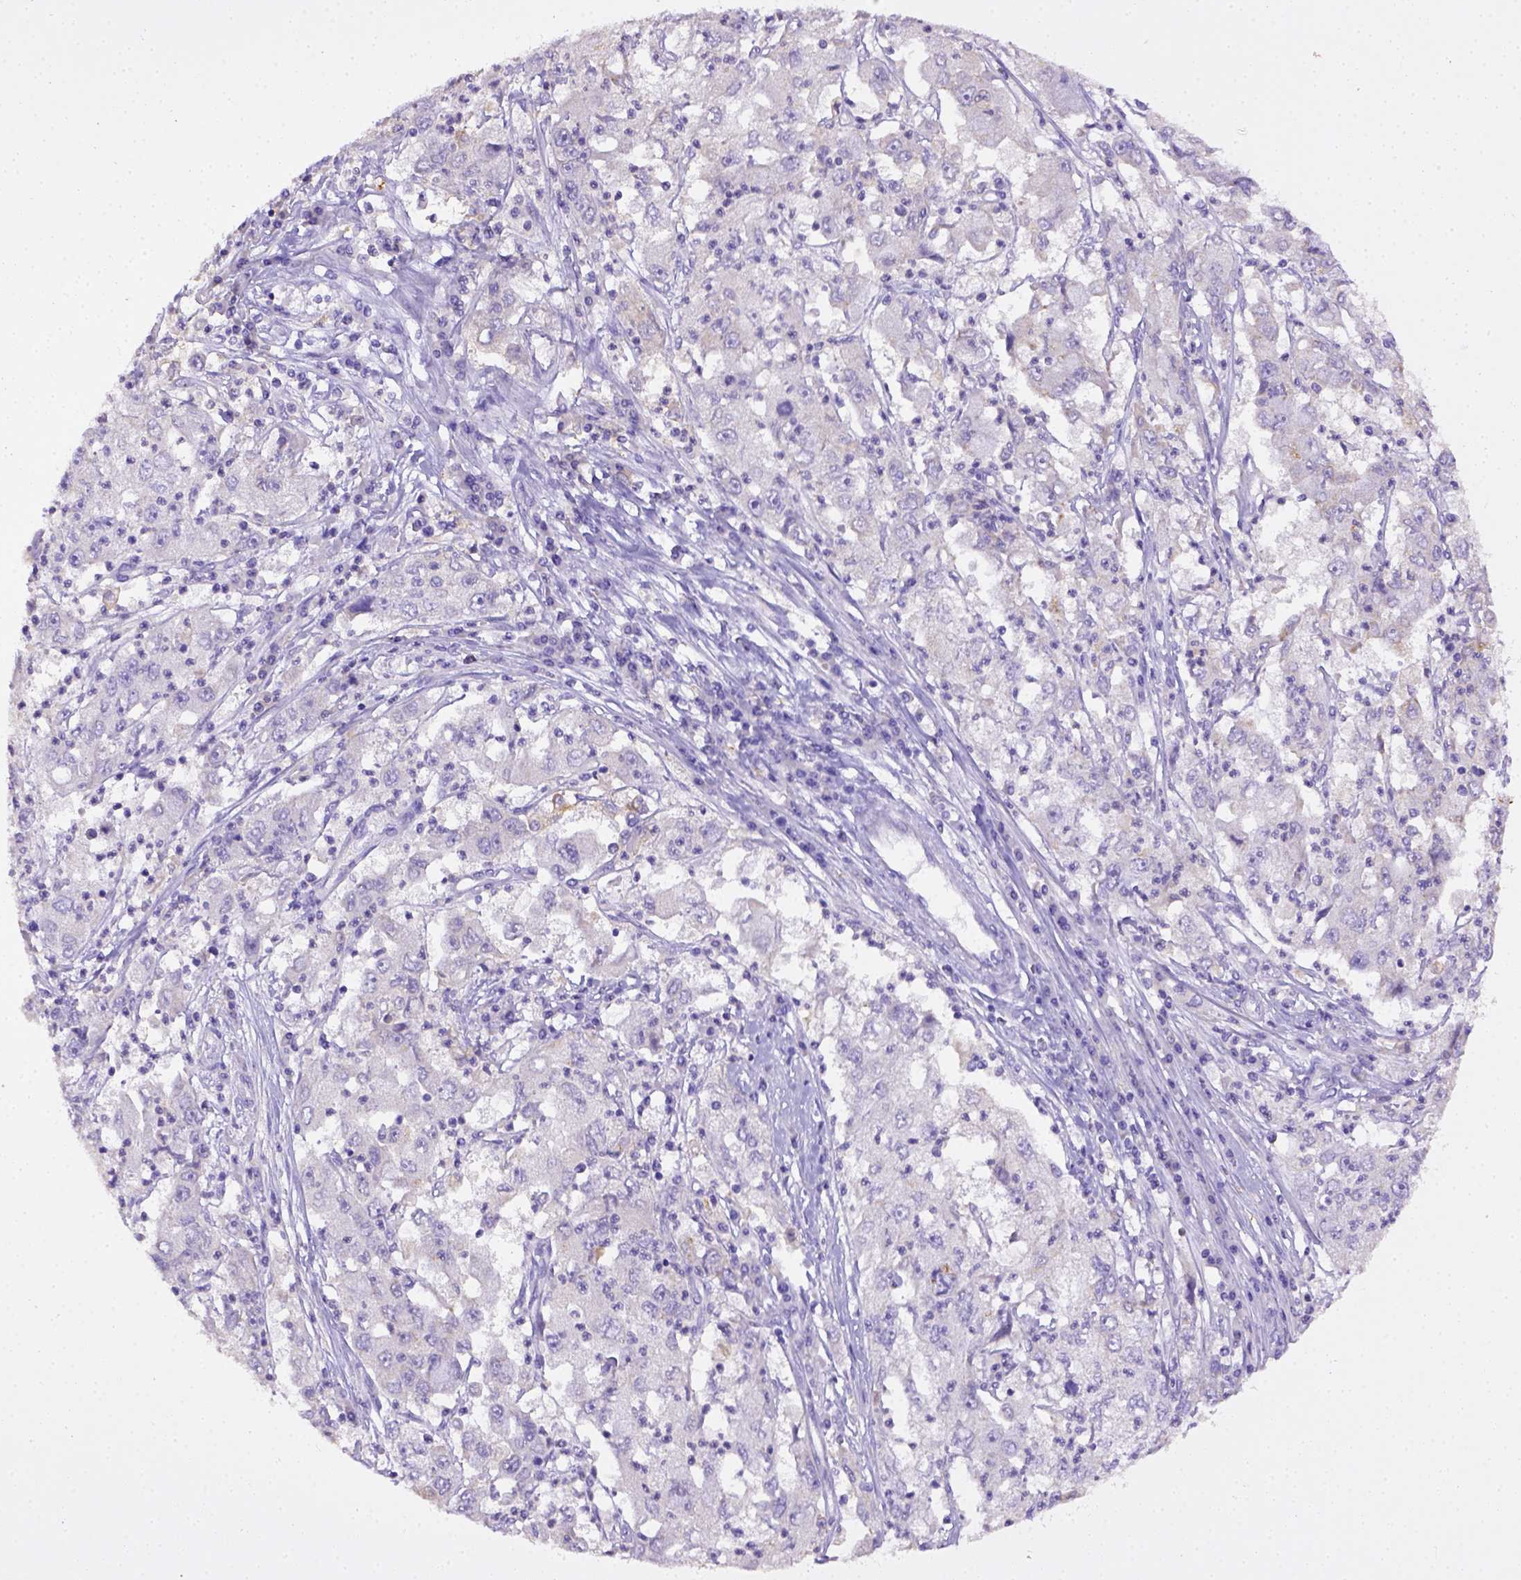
{"staining": {"intensity": "negative", "quantity": "none", "location": "none"}, "tissue": "cervical cancer", "cell_type": "Tumor cells", "image_type": "cancer", "snomed": [{"axis": "morphology", "description": "Squamous cell carcinoma, NOS"}, {"axis": "topography", "description": "Cervix"}], "caption": "Histopathology image shows no protein expression in tumor cells of squamous cell carcinoma (cervical) tissue.", "gene": "CD40", "patient": {"sex": "female", "age": 36}}